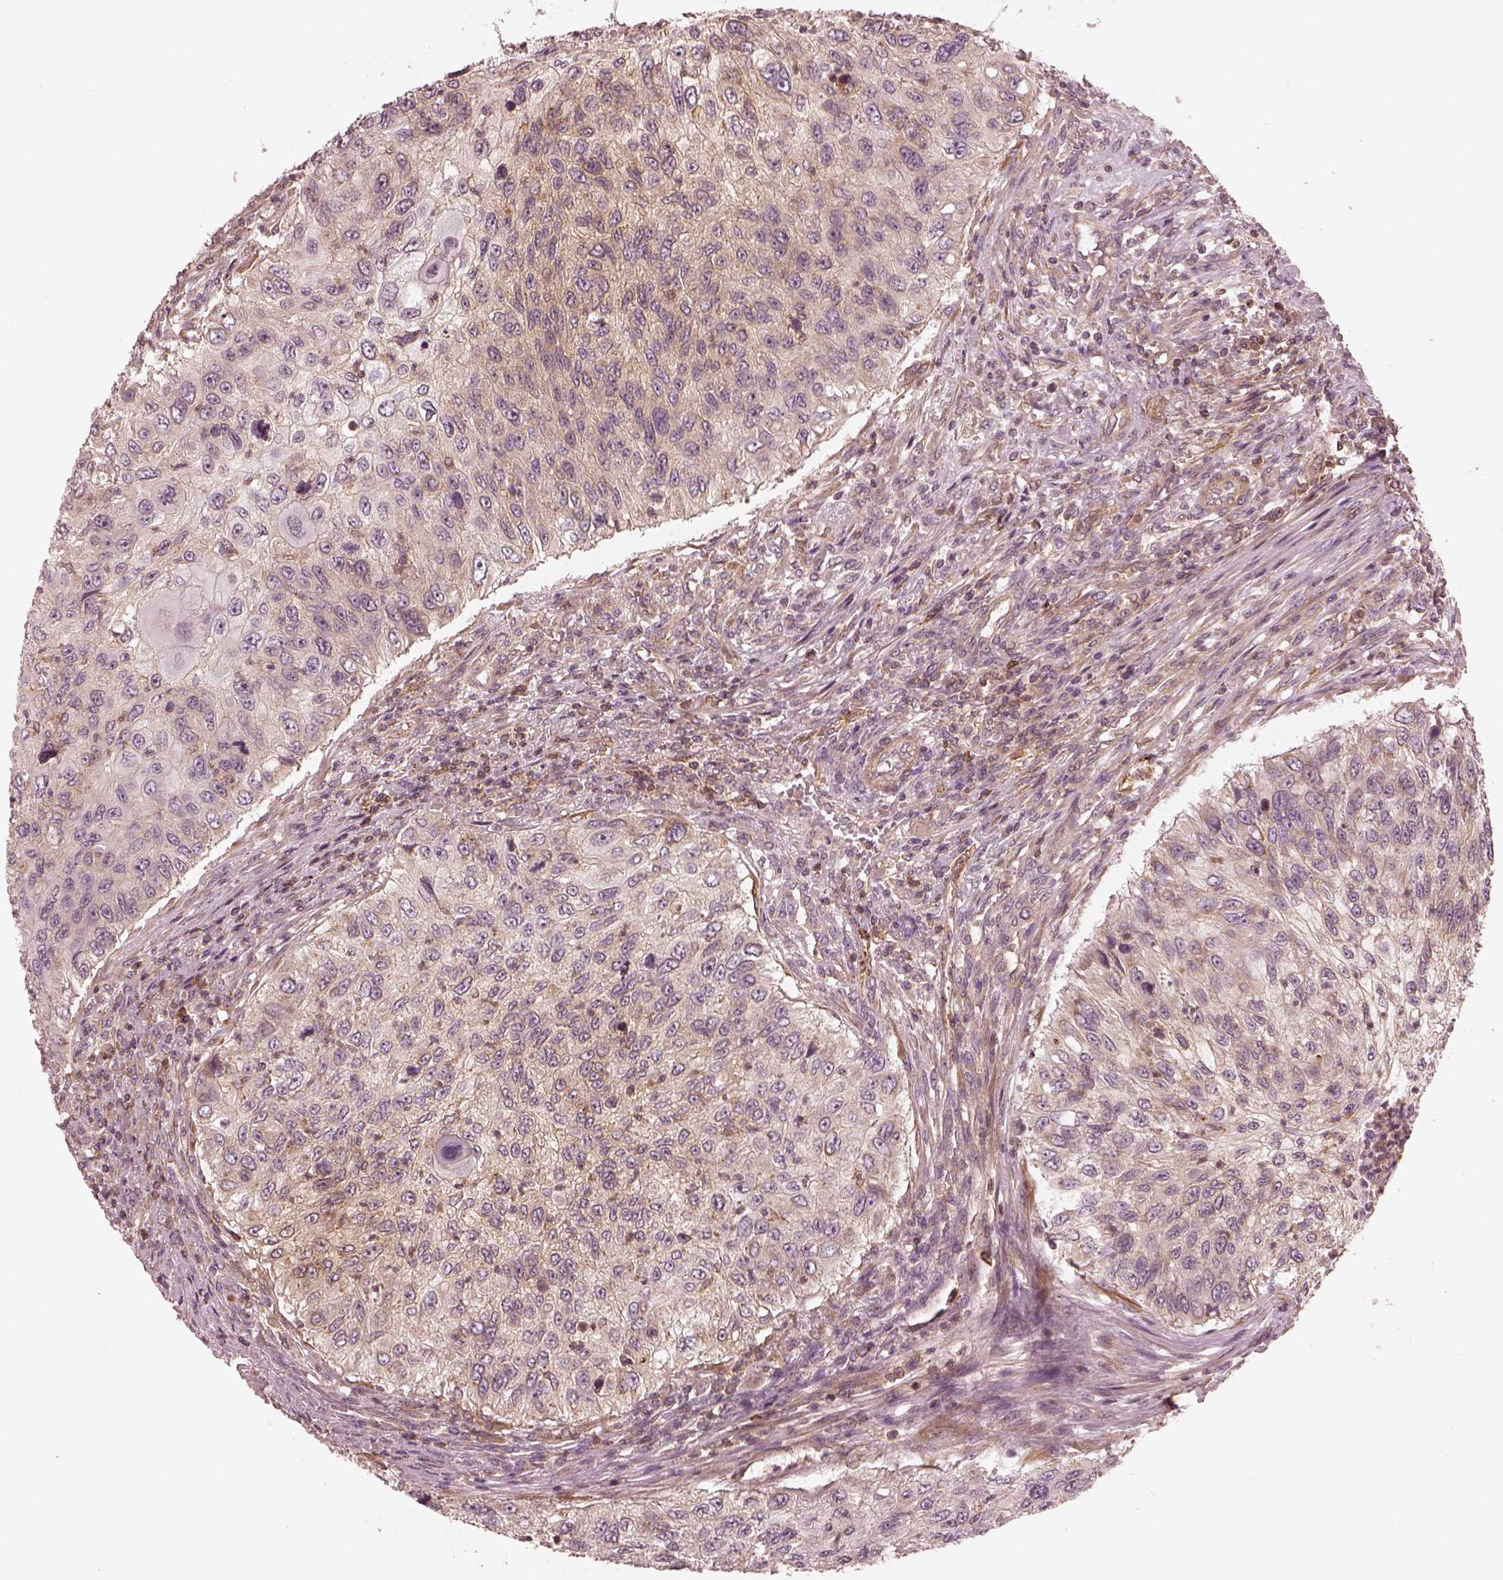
{"staining": {"intensity": "weak", "quantity": "<25%", "location": "cytoplasmic/membranous"}, "tissue": "urothelial cancer", "cell_type": "Tumor cells", "image_type": "cancer", "snomed": [{"axis": "morphology", "description": "Urothelial carcinoma, High grade"}, {"axis": "topography", "description": "Urinary bladder"}], "caption": "Immunohistochemistry (IHC) photomicrograph of neoplastic tissue: urothelial cancer stained with DAB demonstrates no significant protein staining in tumor cells.", "gene": "FAM107B", "patient": {"sex": "female", "age": 60}}